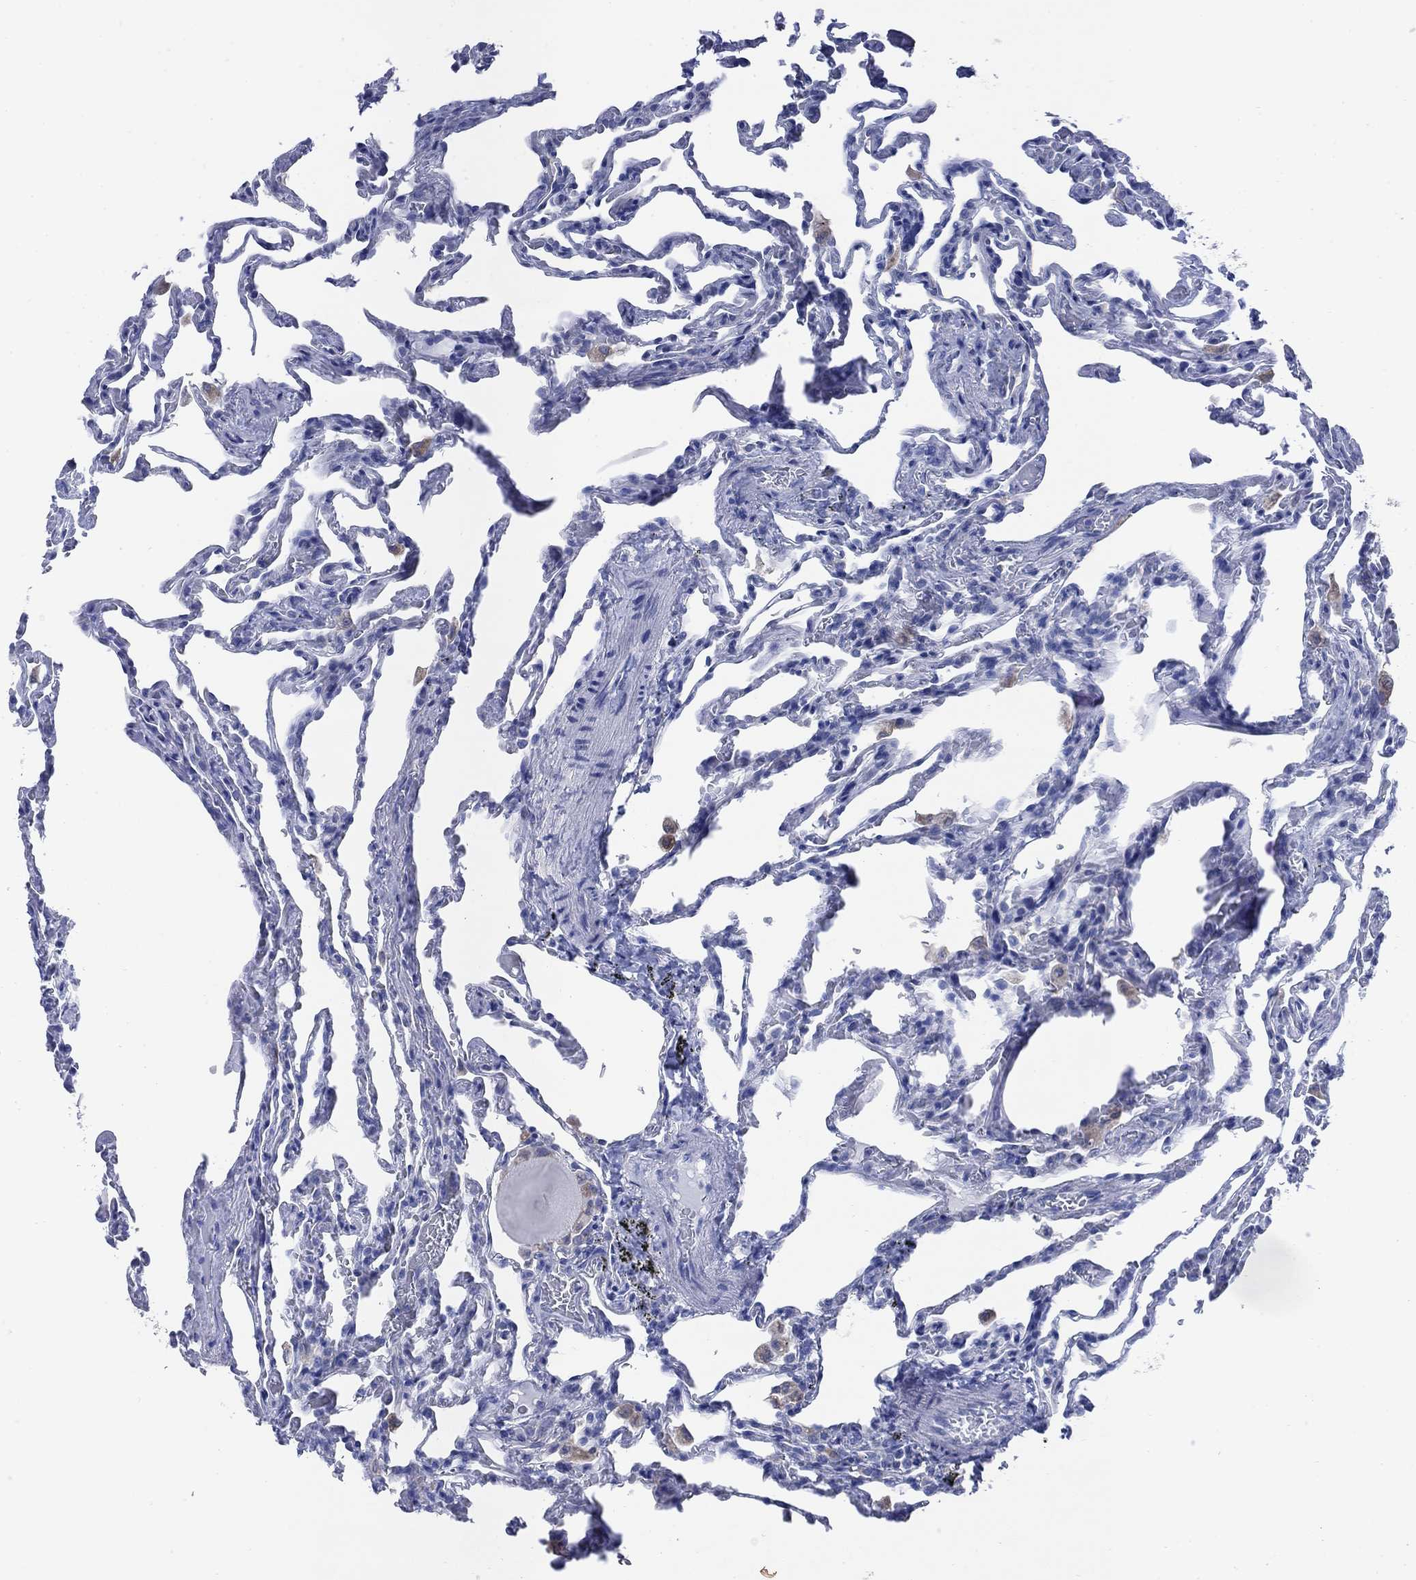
{"staining": {"intensity": "negative", "quantity": "none", "location": "none"}, "tissue": "lung", "cell_type": "Alveolar cells", "image_type": "normal", "snomed": [{"axis": "morphology", "description": "Normal tissue, NOS"}, {"axis": "topography", "description": "Lung"}], "caption": "There is no significant positivity in alveolar cells of lung. (Stains: DAB (3,3'-diaminobenzidine) IHC with hematoxylin counter stain, Microscopy: brightfield microscopy at high magnification).", "gene": "SCCPDH", "patient": {"sex": "female", "age": 43}}